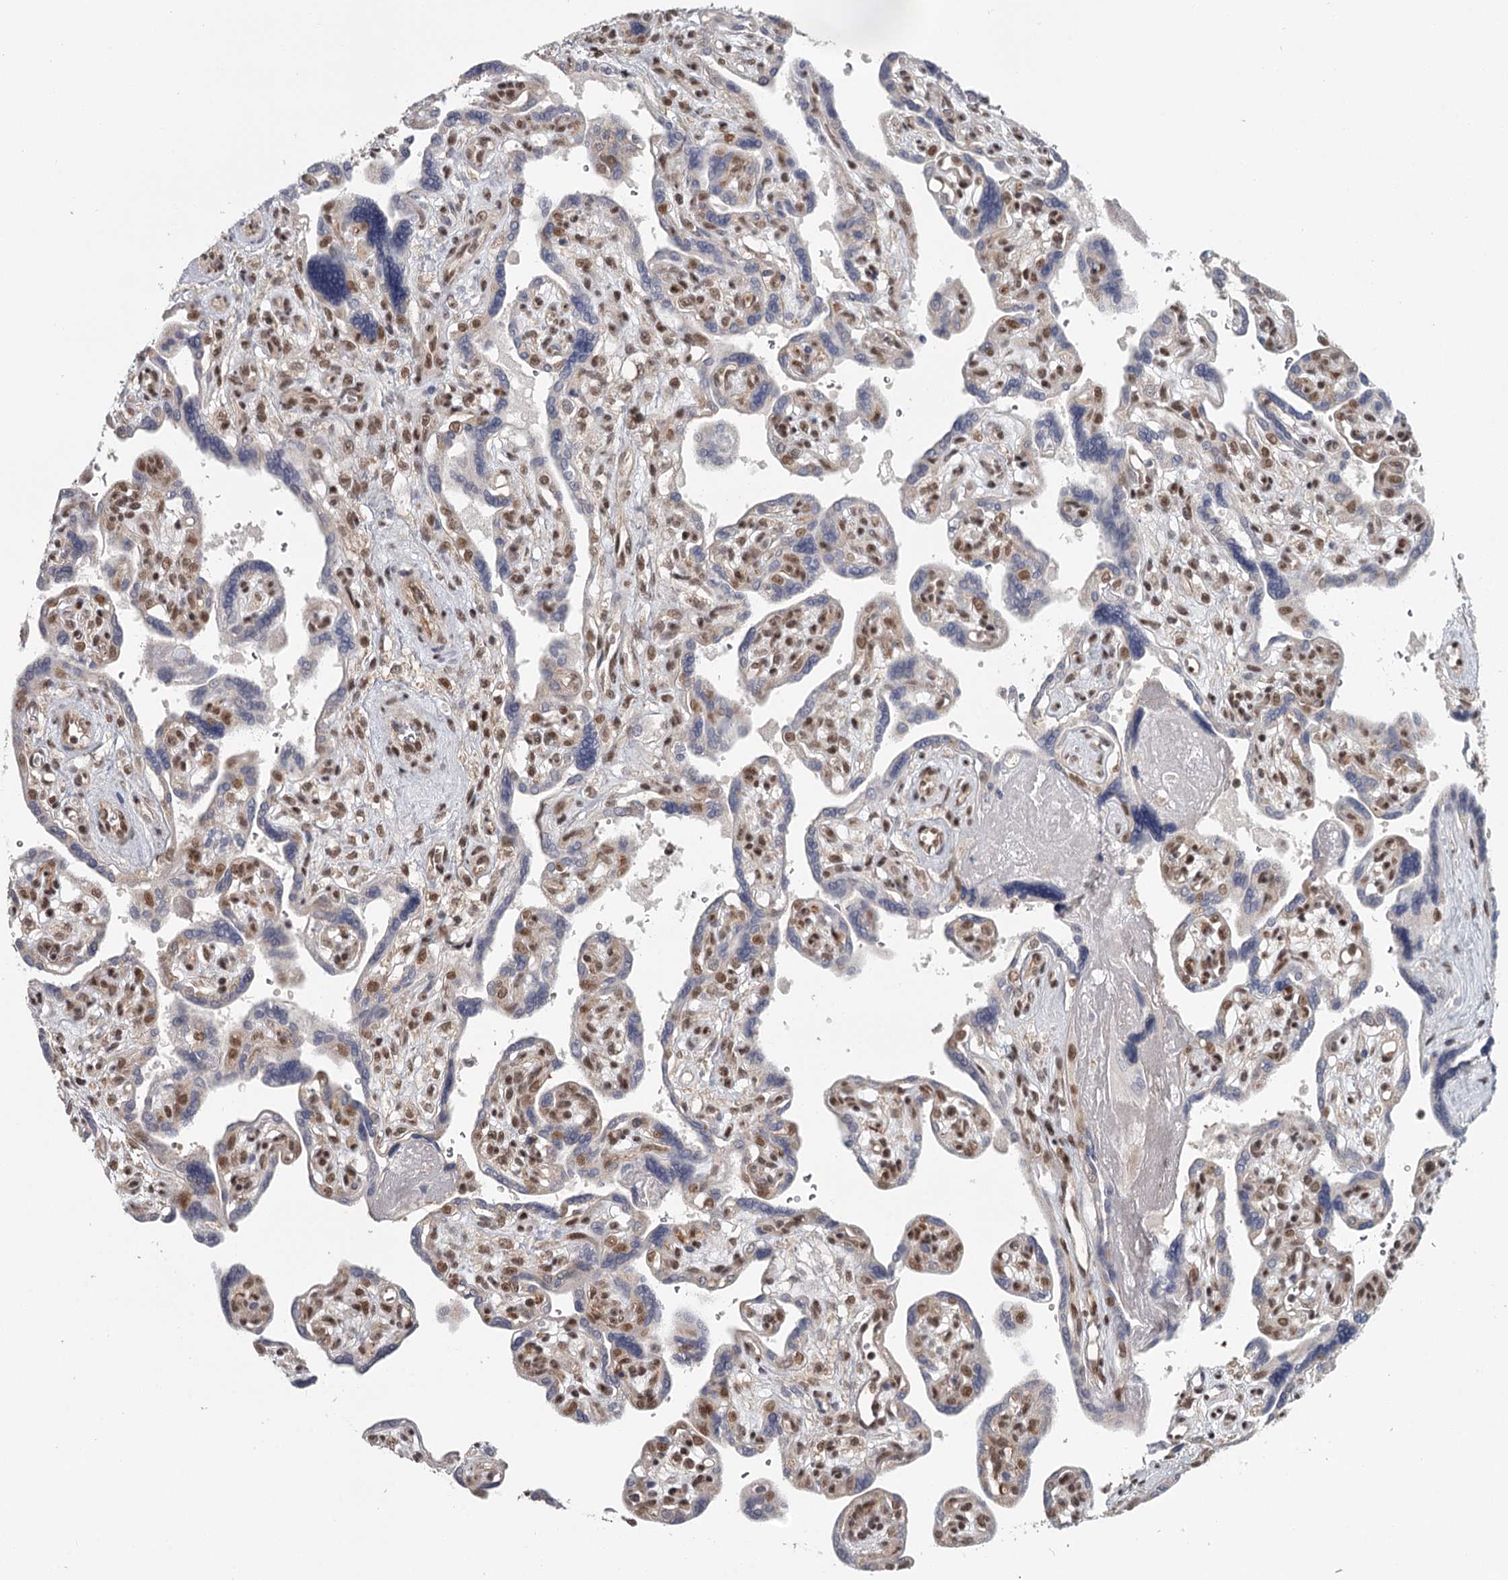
{"staining": {"intensity": "strong", "quantity": "25%-75%", "location": "nuclear"}, "tissue": "placenta", "cell_type": "Trophoblastic cells", "image_type": "normal", "snomed": [{"axis": "morphology", "description": "Normal tissue, NOS"}, {"axis": "topography", "description": "Placenta"}], "caption": "Trophoblastic cells display high levels of strong nuclear staining in approximately 25%-75% of cells in unremarkable human placenta.", "gene": "FAM13C", "patient": {"sex": "female", "age": 39}}